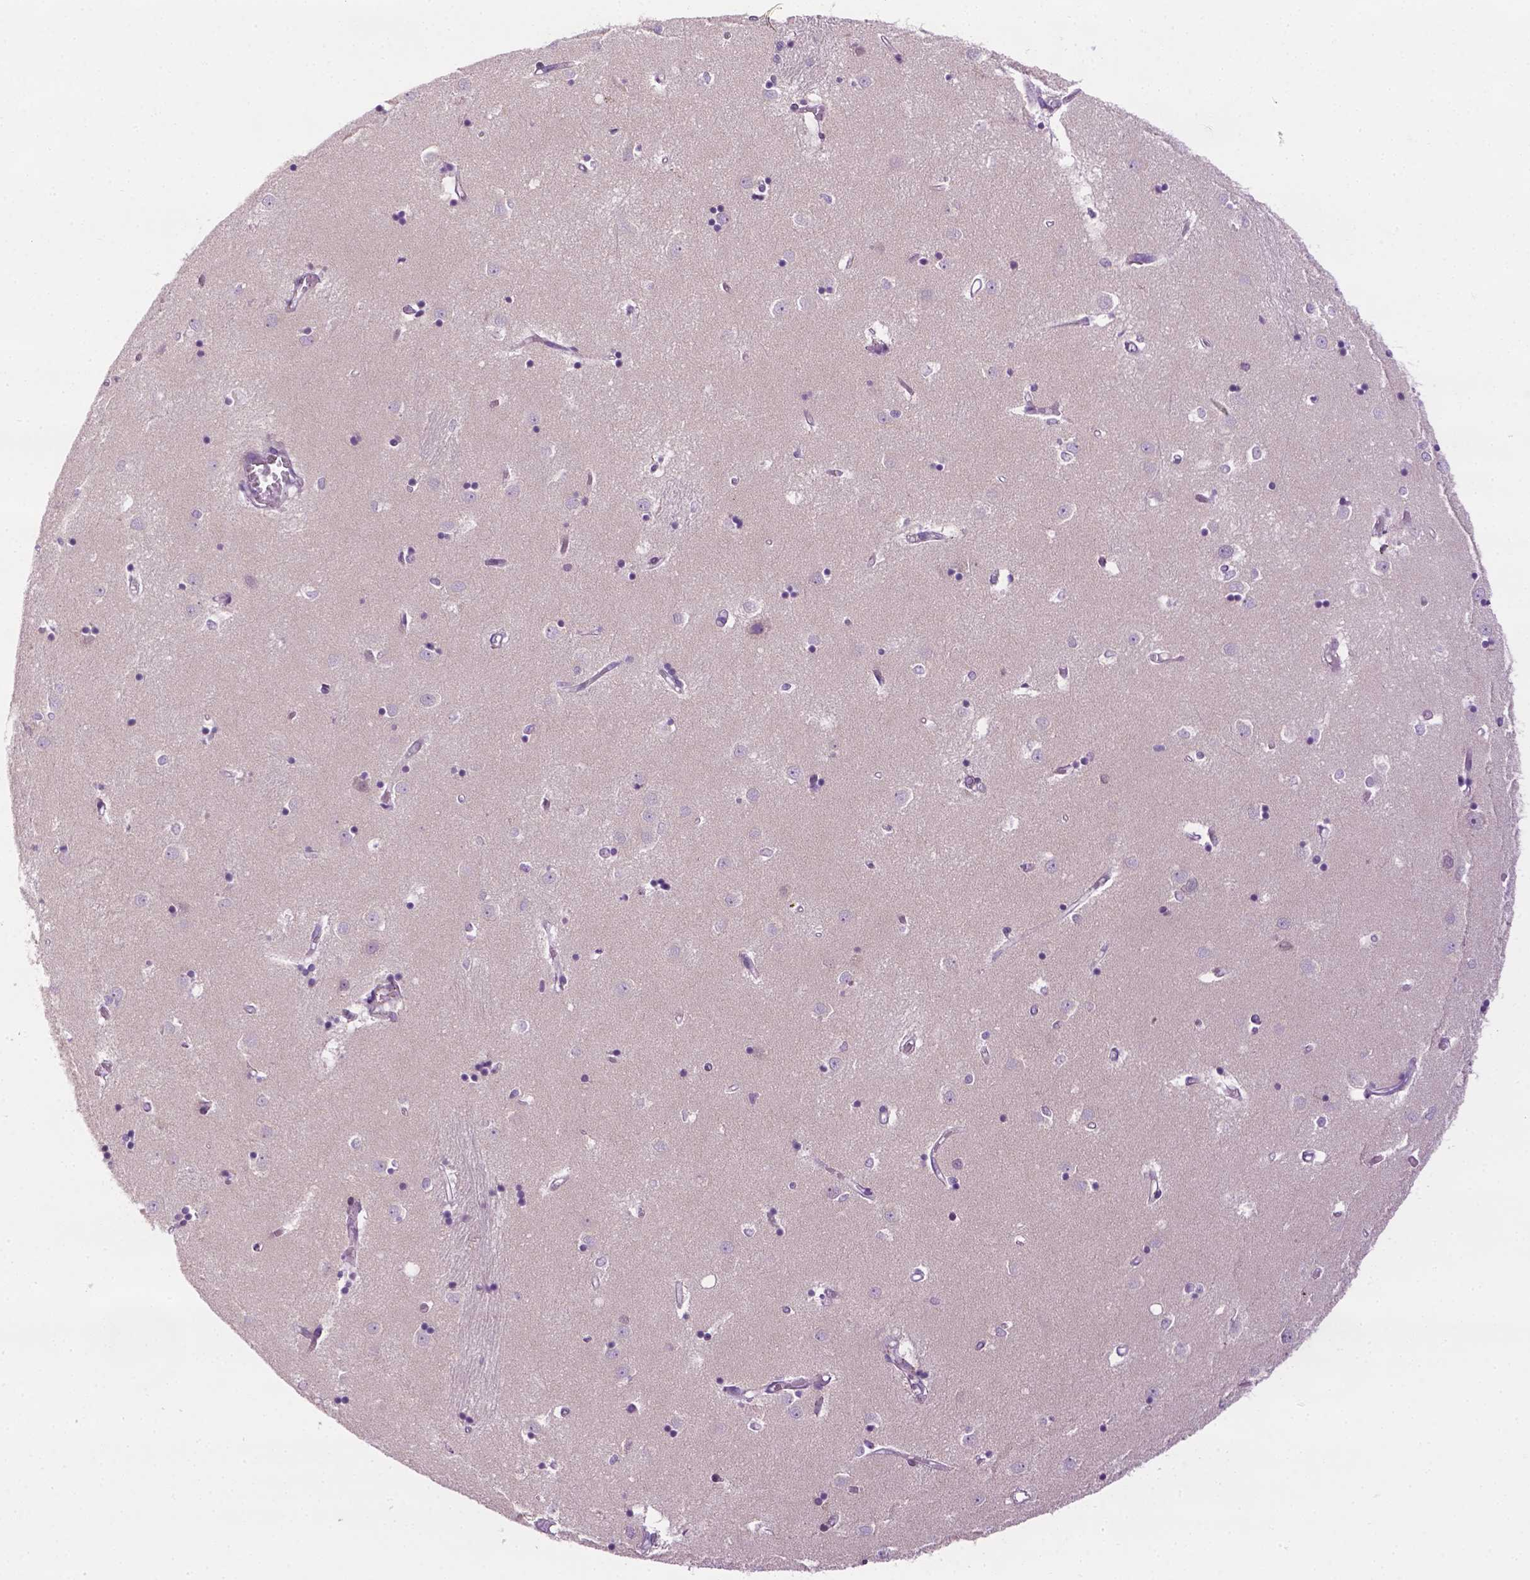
{"staining": {"intensity": "weak", "quantity": "<25%", "location": "nuclear"}, "tissue": "caudate", "cell_type": "Glial cells", "image_type": "normal", "snomed": [{"axis": "morphology", "description": "Normal tissue, NOS"}, {"axis": "topography", "description": "Lateral ventricle wall"}], "caption": "The immunohistochemistry (IHC) image has no significant staining in glial cells of caudate. The staining was performed using DAB to visualize the protein expression in brown, while the nuclei were stained in blue with hematoxylin (Magnification: 20x).", "gene": "DENND4A", "patient": {"sex": "male", "age": 54}}